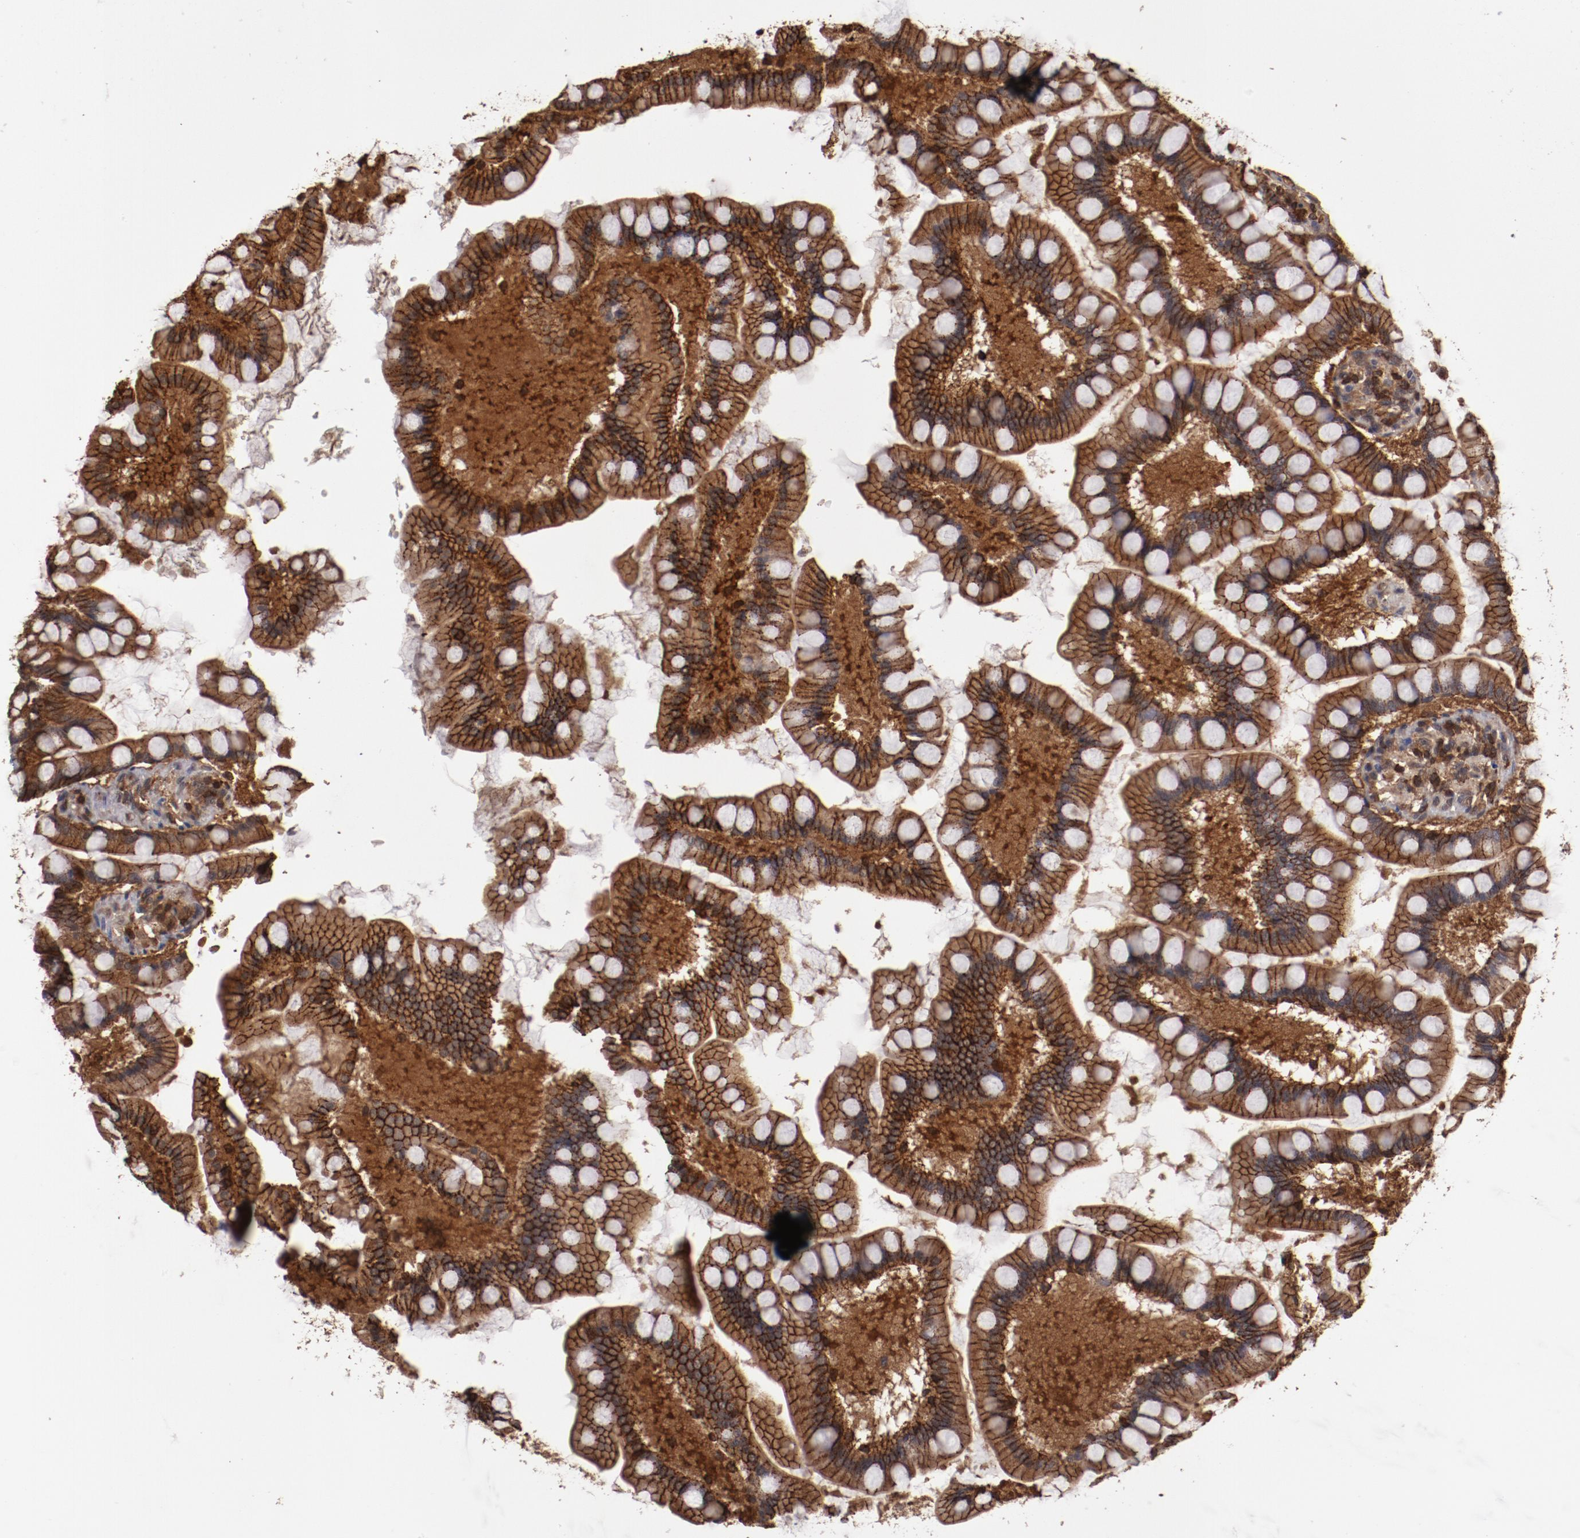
{"staining": {"intensity": "weak", "quantity": ">75%", "location": "cytoplasmic/membranous"}, "tissue": "small intestine", "cell_type": "Glandular cells", "image_type": "normal", "snomed": [{"axis": "morphology", "description": "Normal tissue, NOS"}, {"axis": "topography", "description": "Small intestine"}], "caption": "Brown immunohistochemical staining in unremarkable small intestine reveals weak cytoplasmic/membranous staining in approximately >75% of glandular cells.", "gene": "RPS6KA6", "patient": {"sex": "male", "age": 41}}